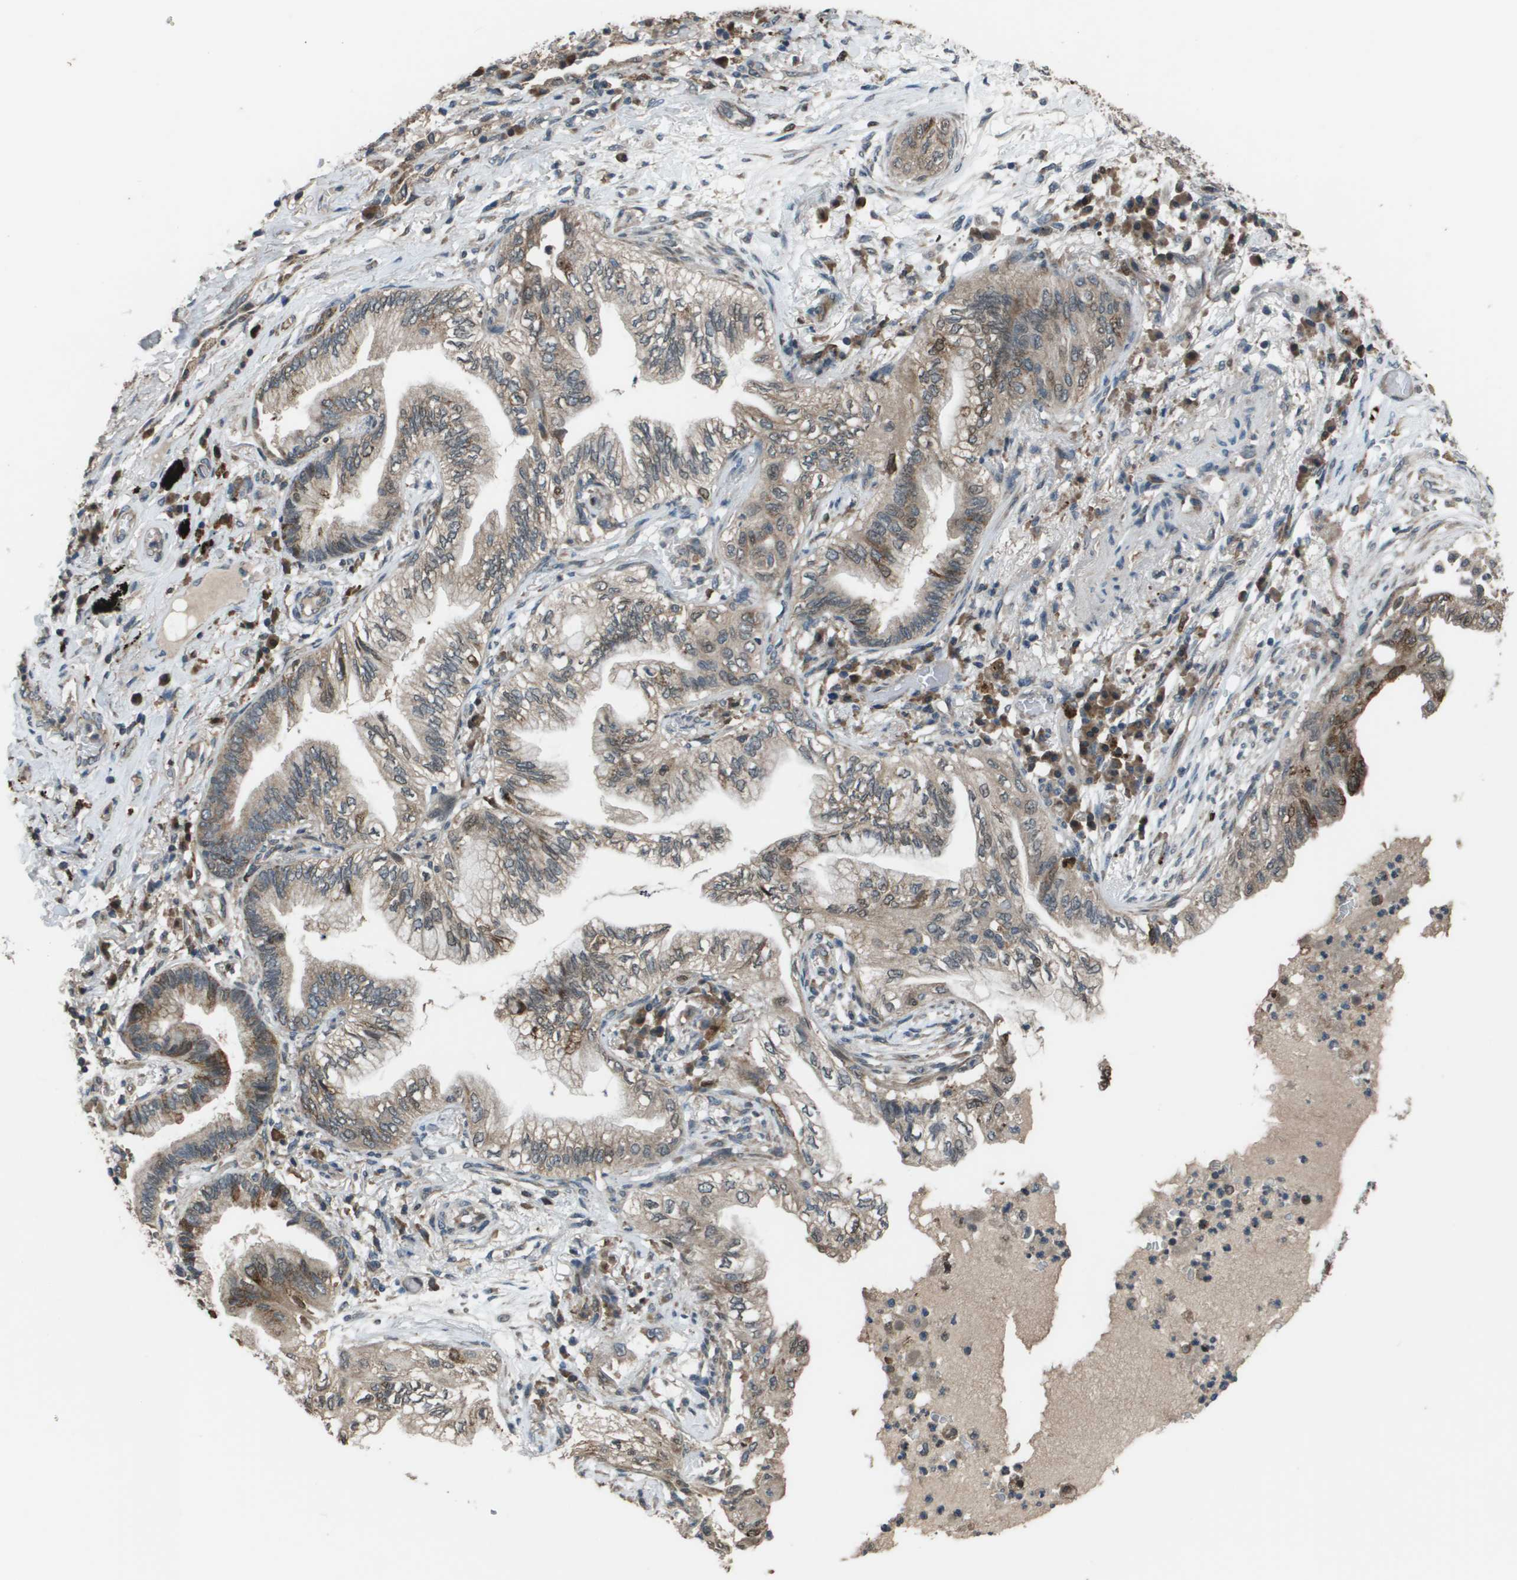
{"staining": {"intensity": "weak", "quantity": ">75%", "location": "cytoplasmic/membranous"}, "tissue": "lung cancer", "cell_type": "Tumor cells", "image_type": "cancer", "snomed": [{"axis": "morphology", "description": "Normal tissue, NOS"}, {"axis": "morphology", "description": "Adenocarcinoma, NOS"}, {"axis": "topography", "description": "Bronchus"}, {"axis": "topography", "description": "Lung"}], "caption": "Tumor cells reveal low levels of weak cytoplasmic/membranous positivity in about >75% of cells in lung cancer.", "gene": "GOSR2", "patient": {"sex": "female", "age": 70}}